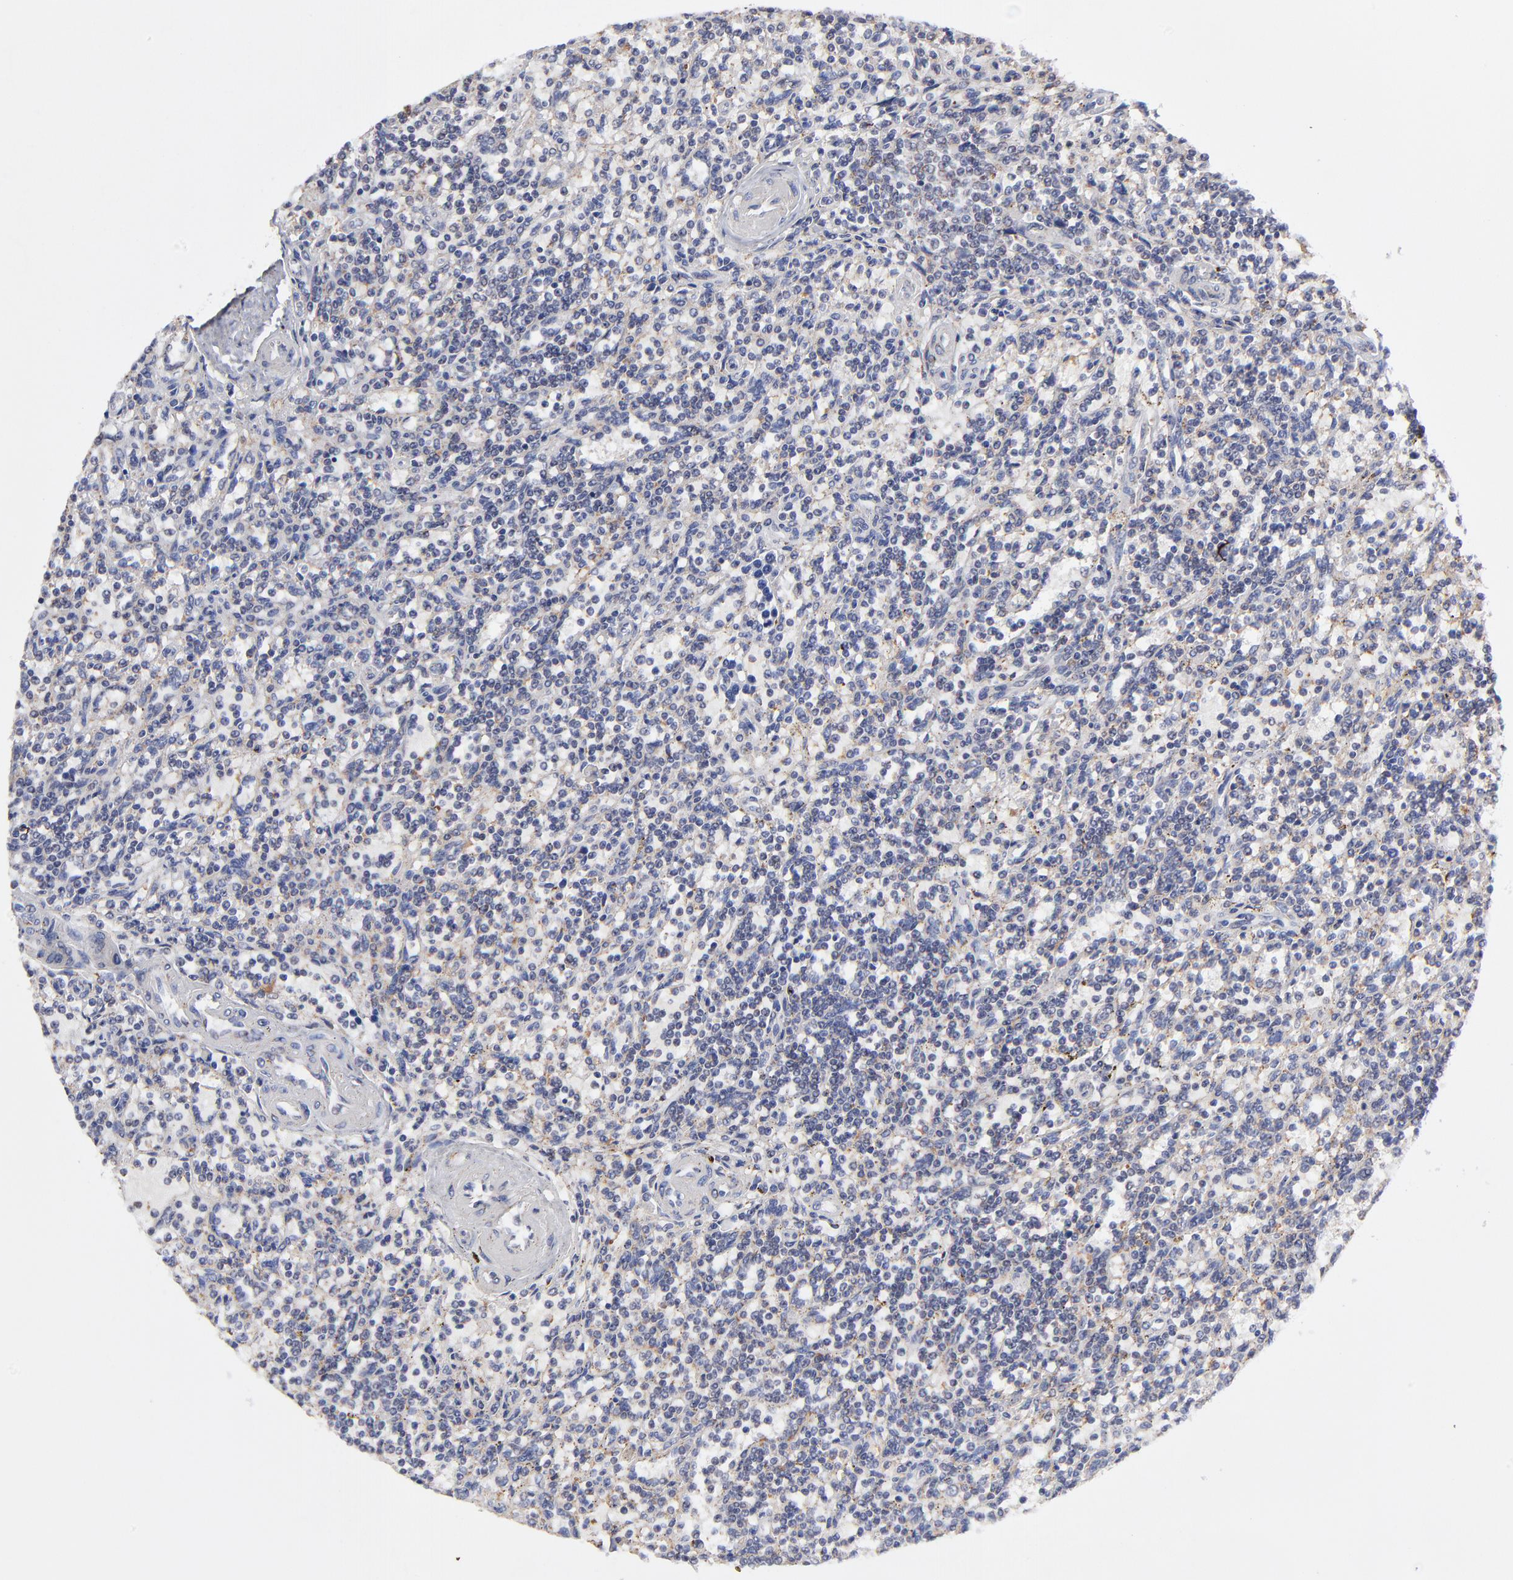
{"staining": {"intensity": "negative", "quantity": "none", "location": "none"}, "tissue": "lymphoma", "cell_type": "Tumor cells", "image_type": "cancer", "snomed": [{"axis": "morphology", "description": "Malignant lymphoma, non-Hodgkin's type, Low grade"}, {"axis": "topography", "description": "Spleen"}], "caption": "An IHC photomicrograph of low-grade malignant lymphoma, non-Hodgkin's type is shown. There is no staining in tumor cells of low-grade malignant lymphoma, non-Hodgkin's type.", "gene": "MAP2K7", "patient": {"sex": "male", "age": 73}}